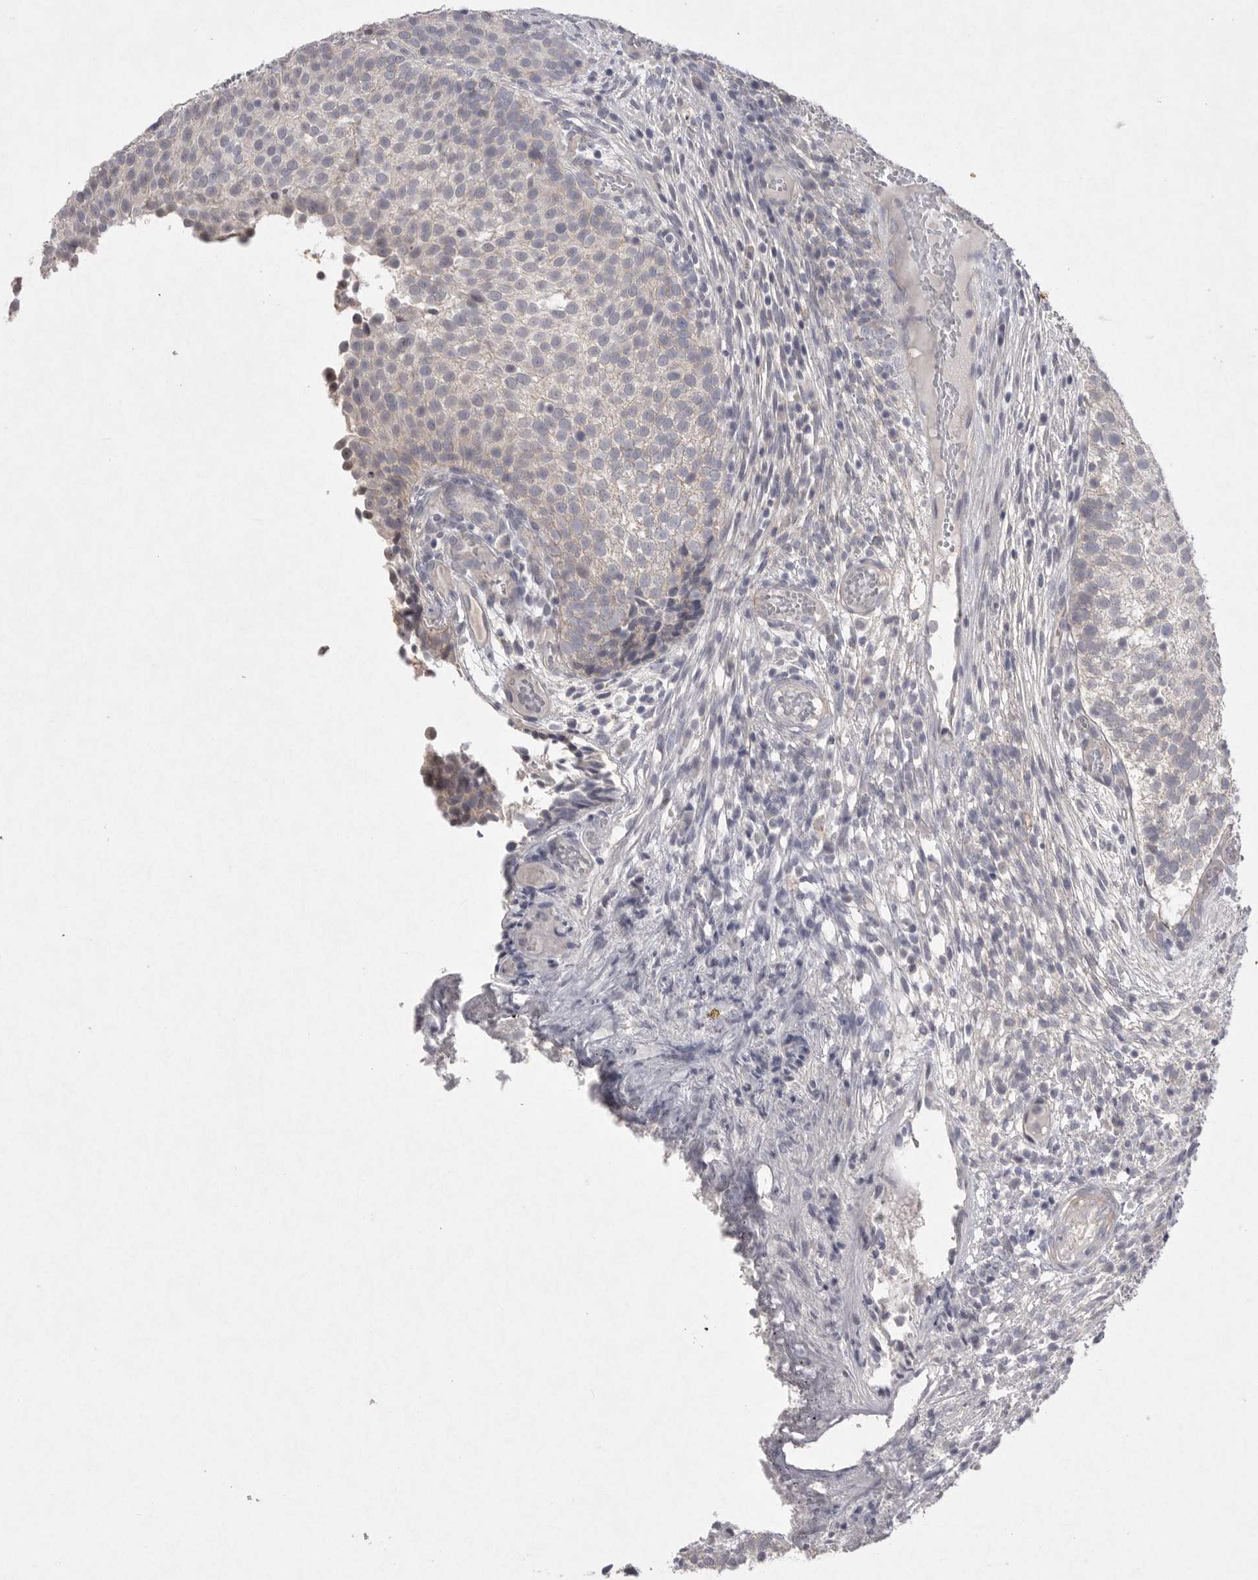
{"staining": {"intensity": "negative", "quantity": "none", "location": "none"}, "tissue": "urothelial cancer", "cell_type": "Tumor cells", "image_type": "cancer", "snomed": [{"axis": "morphology", "description": "Urothelial carcinoma, Low grade"}, {"axis": "topography", "description": "Urinary bladder"}], "caption": "Urothelial cancer was stained to show a protein in brown. There is no significant expression in tumor cells. The staining is performed using DAB (3,3'-diaminobenzidine) brown chromogen with nuclei counter-stained in using hematoxylin.", "gene": "VANGL2", "patient": {"sex": "male", "age": 86}}